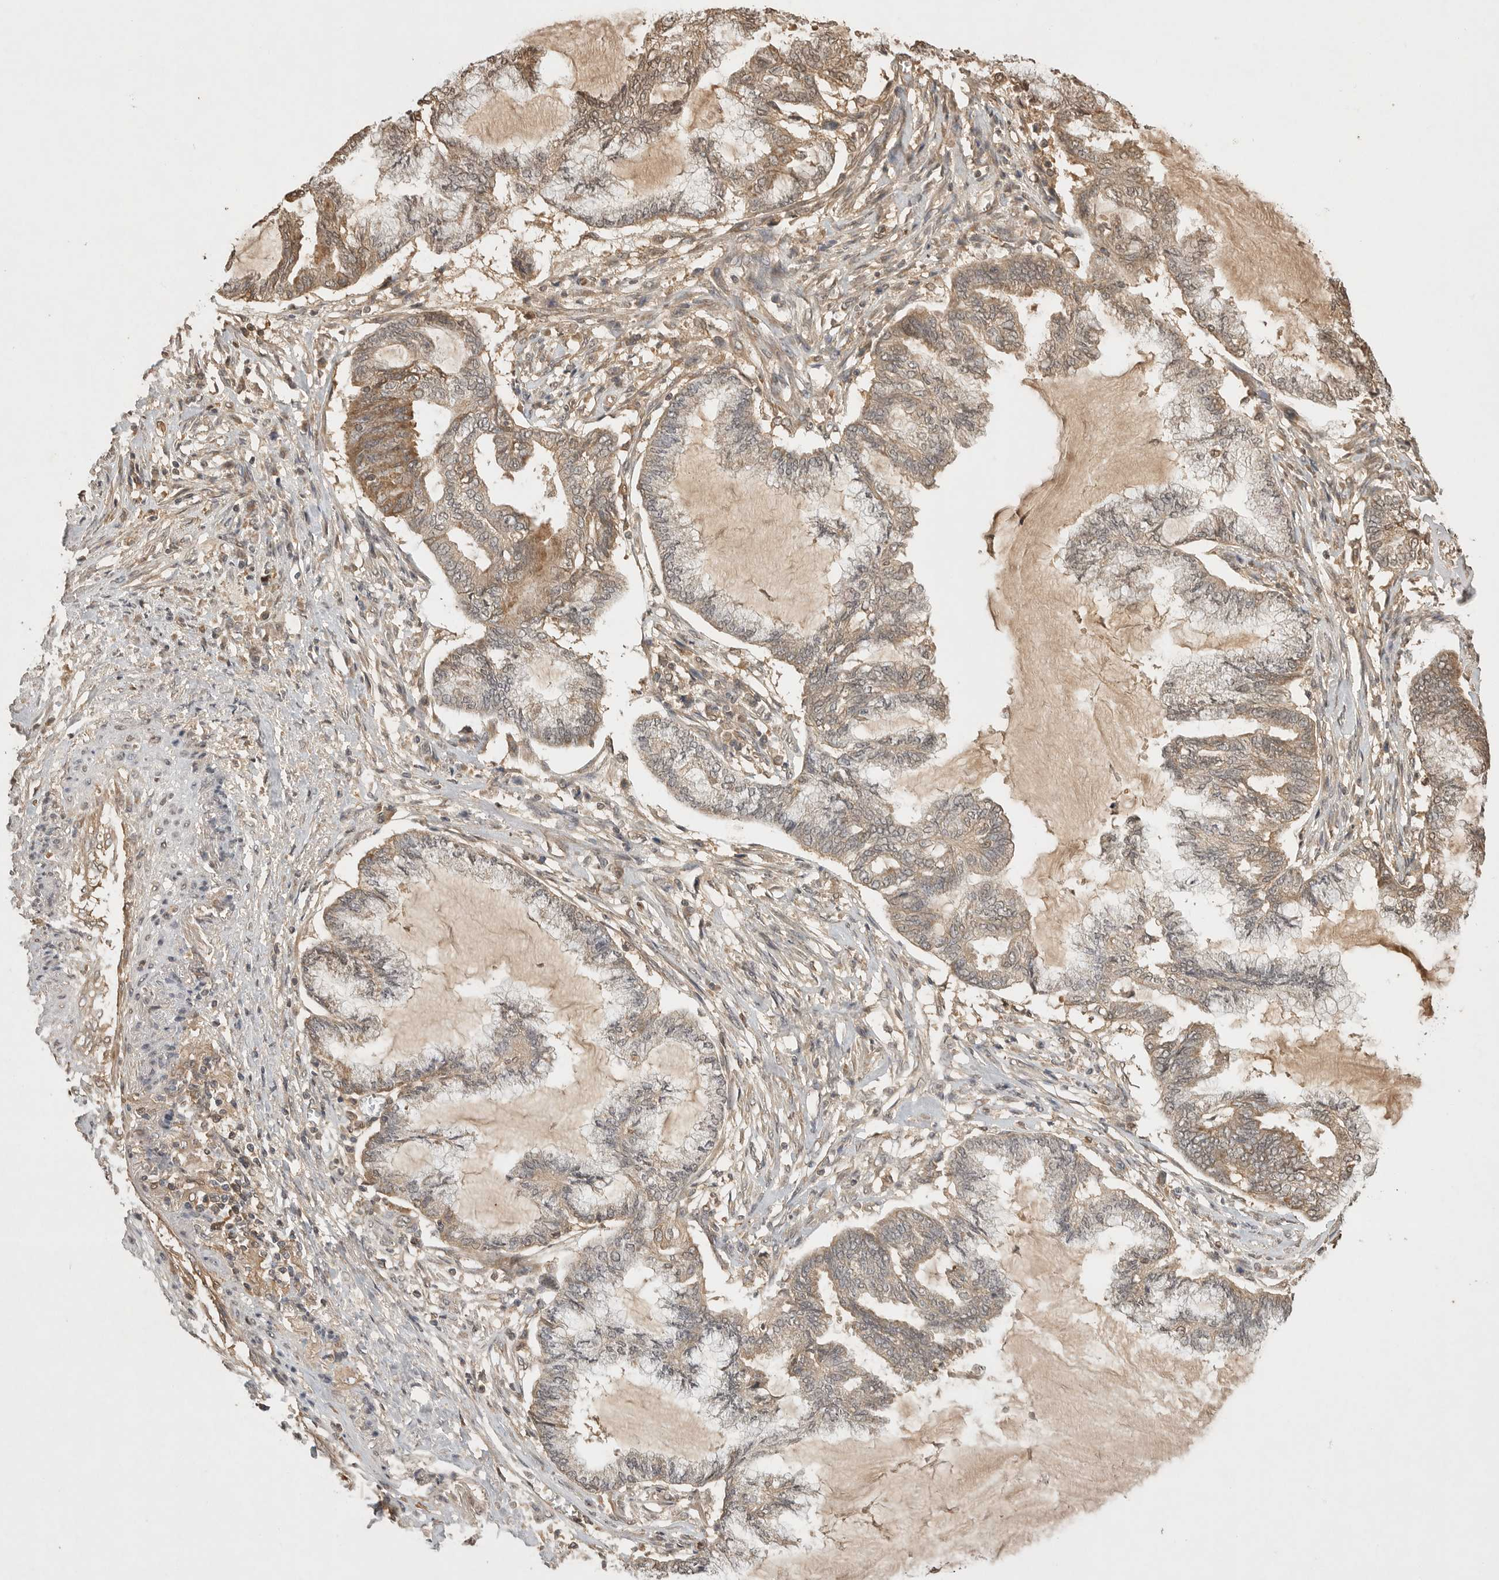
{"staining": {"intensity": "moderate", "quantity": "<25%", "location": "cytoplasmic/membranous"}, "tissue": "endometrial cancer", "cell_type": "Tumor cells", "image_type": "cancer", "snomed": [{"axis": "morphology", "description": "Adenocarcinoma, NOS"}, {"axis": "topography", "description": "Endometrium"}], "caption": "The micrograph displays staining of adenocarcinoma (endometrial), revealing moderate cytoplasmic/membranous protein positivity (brown color) within tumor cells.", "gene": "PRMT3", "patient": {"sex": "female", "age": 86}}